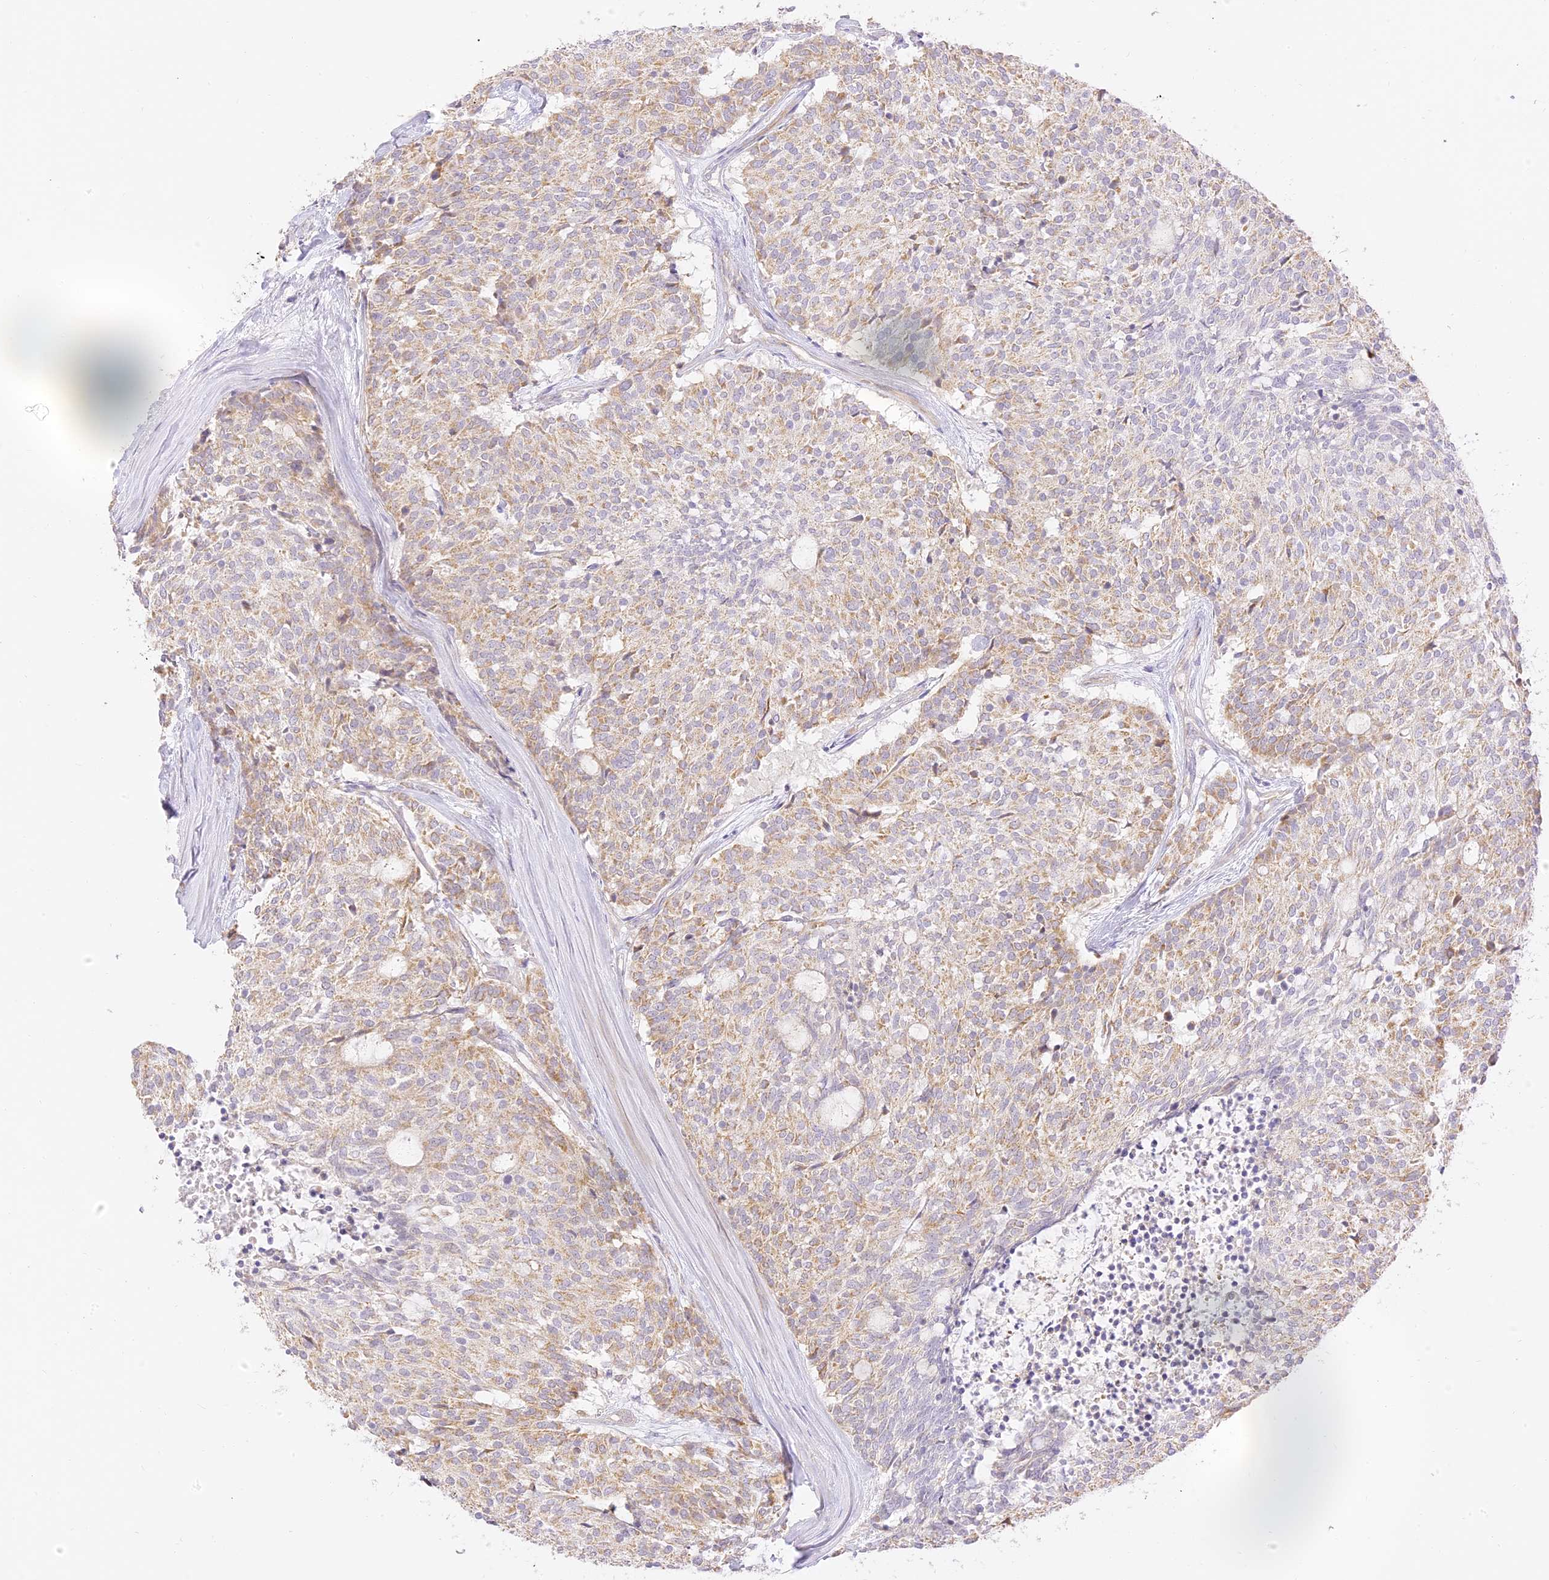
{"staining": {"intensity": "weak", "quantity": "25%-75%", "location": "cytoplasmic/membranous"}, "tissue": "carcinoid", "cell_type": "Tumor cells", "image_type": "cancer", "snomed": [{"axis": "morphology", "description": "Carcinoid, malignant, NOS"}, {"axis": "topography", "description": "Pancreas"}], "caption": "Immunohistochemical staining of malignant carcinoid shows weak cytoplasmic/membranous protein positivity in about 25%-75% of tumor cells.", "gene": "LRRC15", "patient": {"sex": "female", "age": 54}}